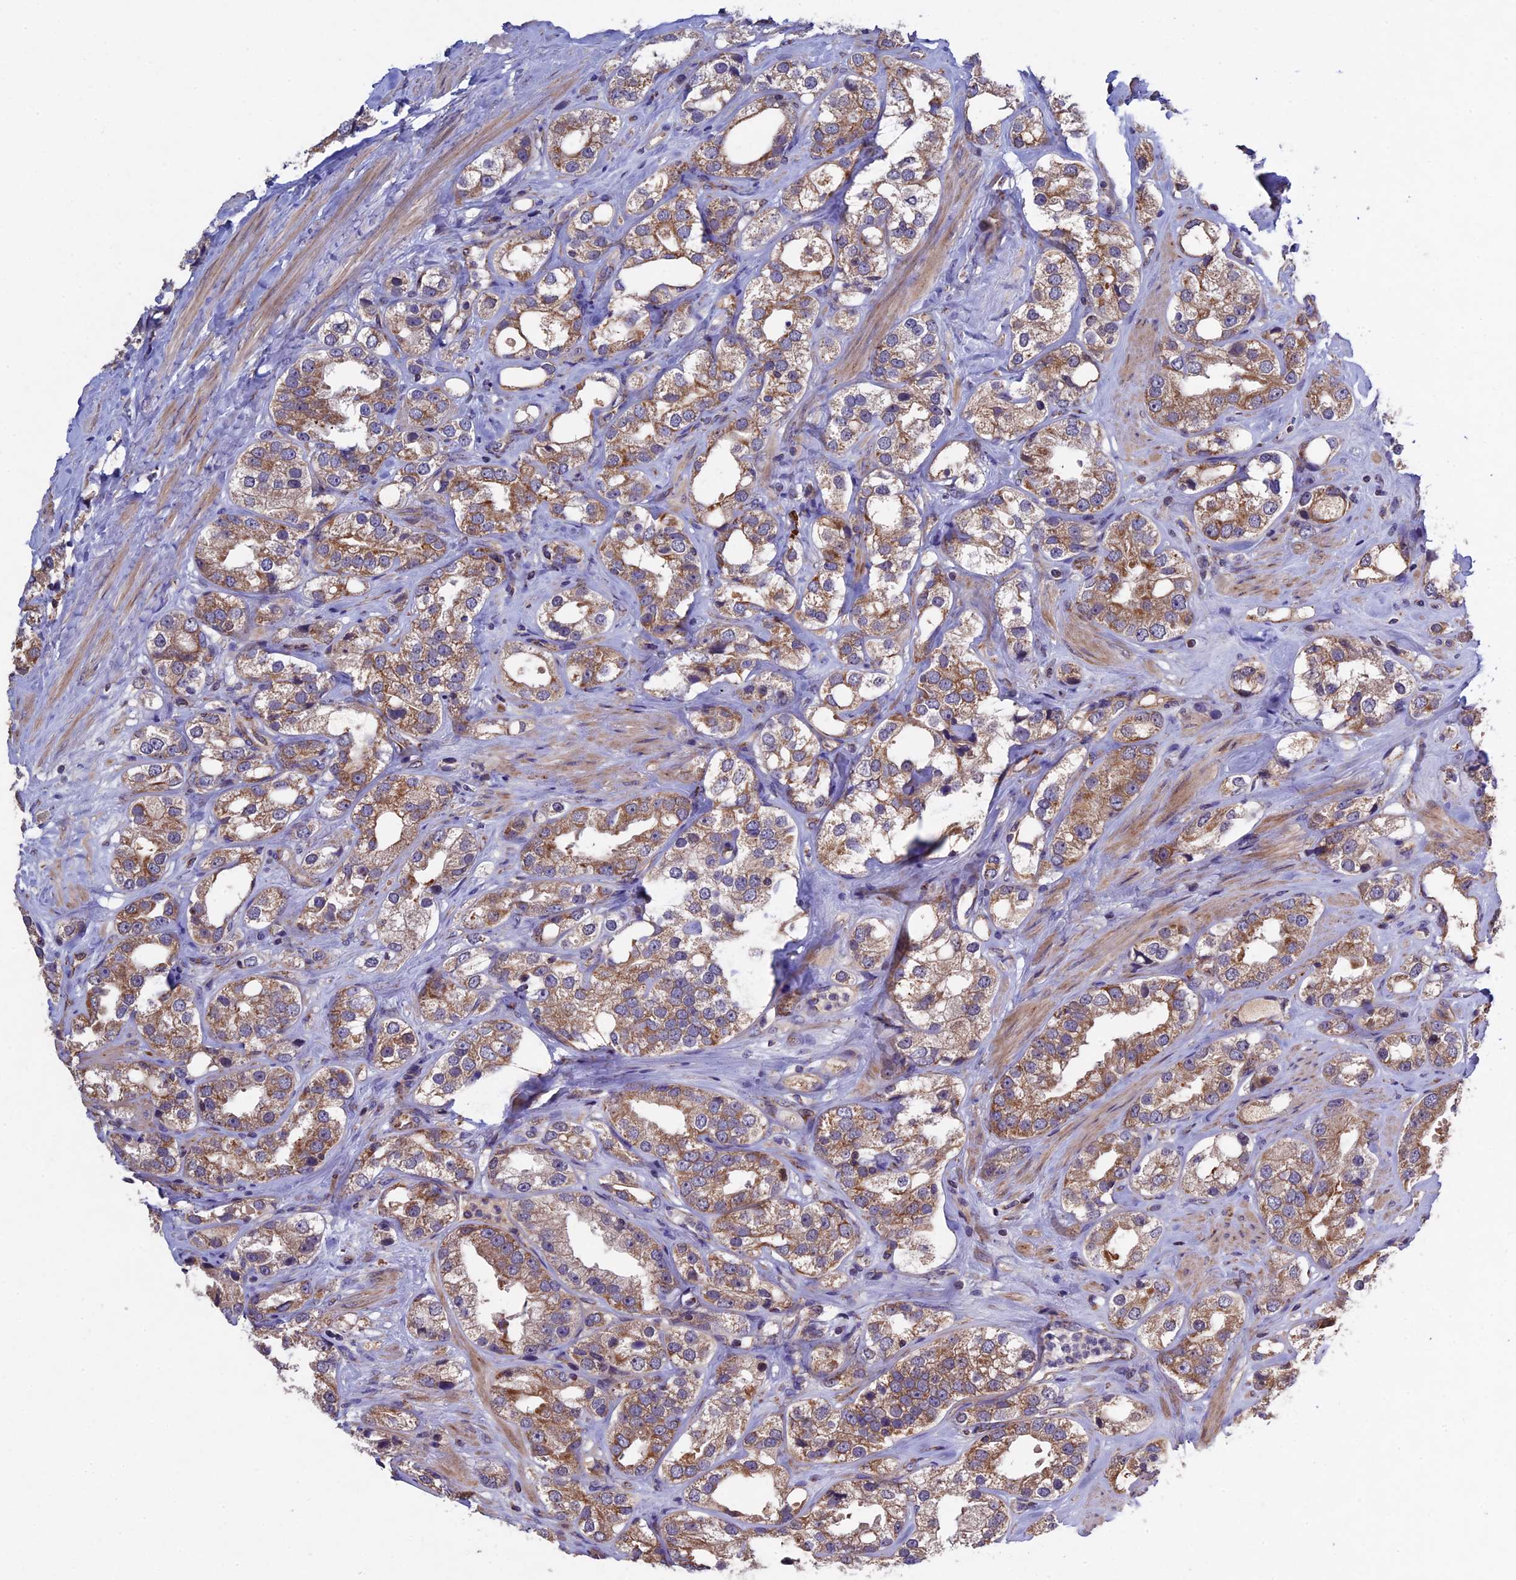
{"staining": {"intensity": "moderate", "quantity": ">75%", "location": "cytoplasmic/membranous"}, "tissue": "prostate cancer", "cell_type": "Tumor cells", "image_type": "cancer", "snomed": [{"axis": "morphology", "description": "Adenocarcinoma, NOS"}, {"axis": "topography", "description": "Prostate"}], "caption": "Moderate cytoplasmic/membranous positivity for a protein is identified in about >75% of tumor cells of prostate adenocarcinoma using immunohistochemistry.", "gene": "RNF17", "patient": {"sex": "male", "age": 79}}